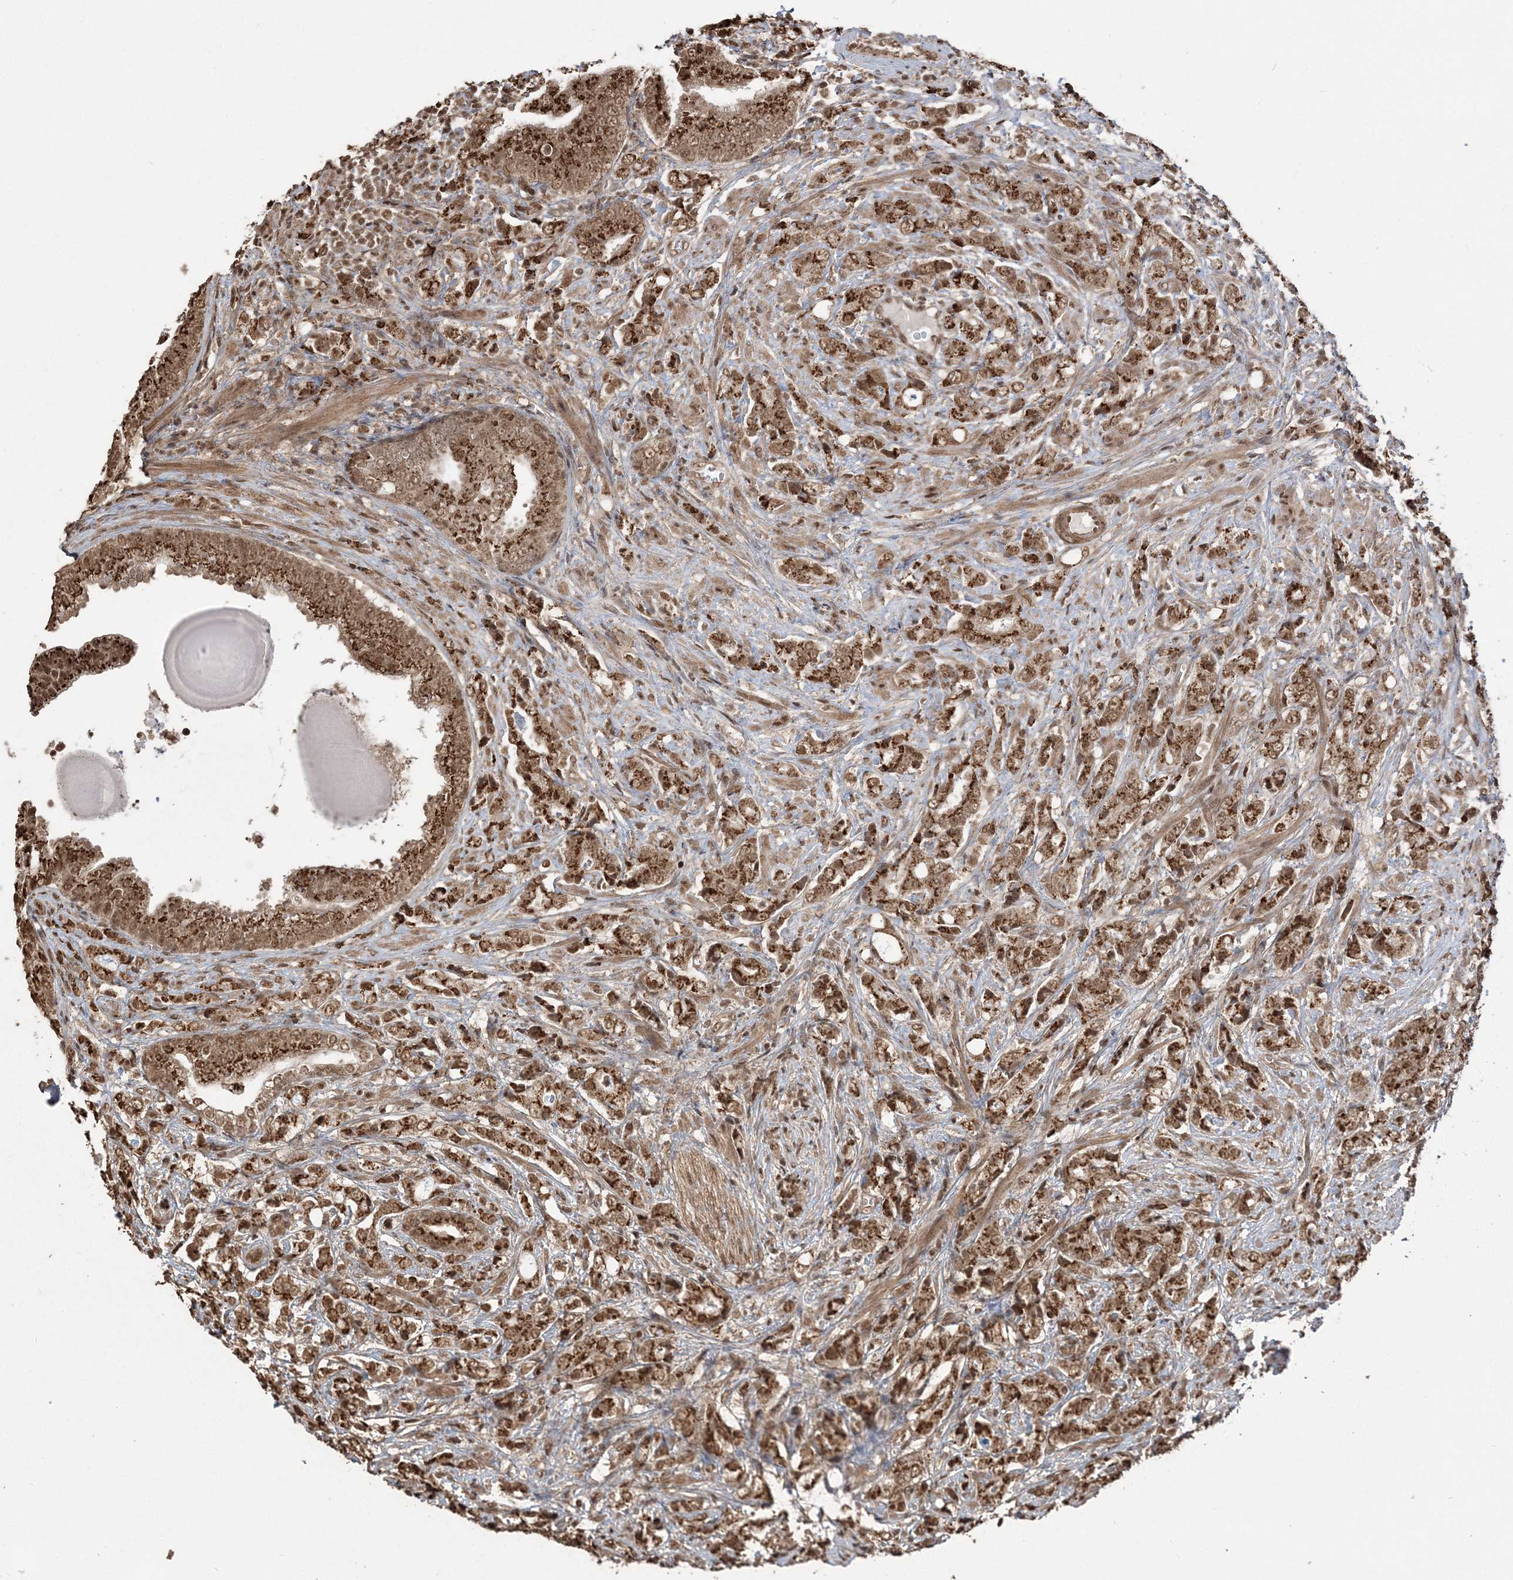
{"staining": {"intensity": "strong", "quantity": ">75%", "location": "cytoplasmic/membranous,nuclear"}, "tissue": "prostate cancer", "cell_type": "Tumor cells", "image_type": "cancer", "snomed": [{"axis": "morphology", "description": "Adenocarcinoma, High grade"}, {"axis": "topography", "description": "Prostate"}], "caption": "High-magnification brightfield microscopy of prostate cancer (high-grade adenocarcinoma) stained with DAB (3,3'-diaminobenzidine) (brown) and counterstained with hematoxylin (blue). tumor cells exhibit strong cytoplasmic/membranous and nuclear staining is appreciated in approximately>75% of cells.", "gene": "ZNF839", "patient": {"sex": "male", "age": 57}}